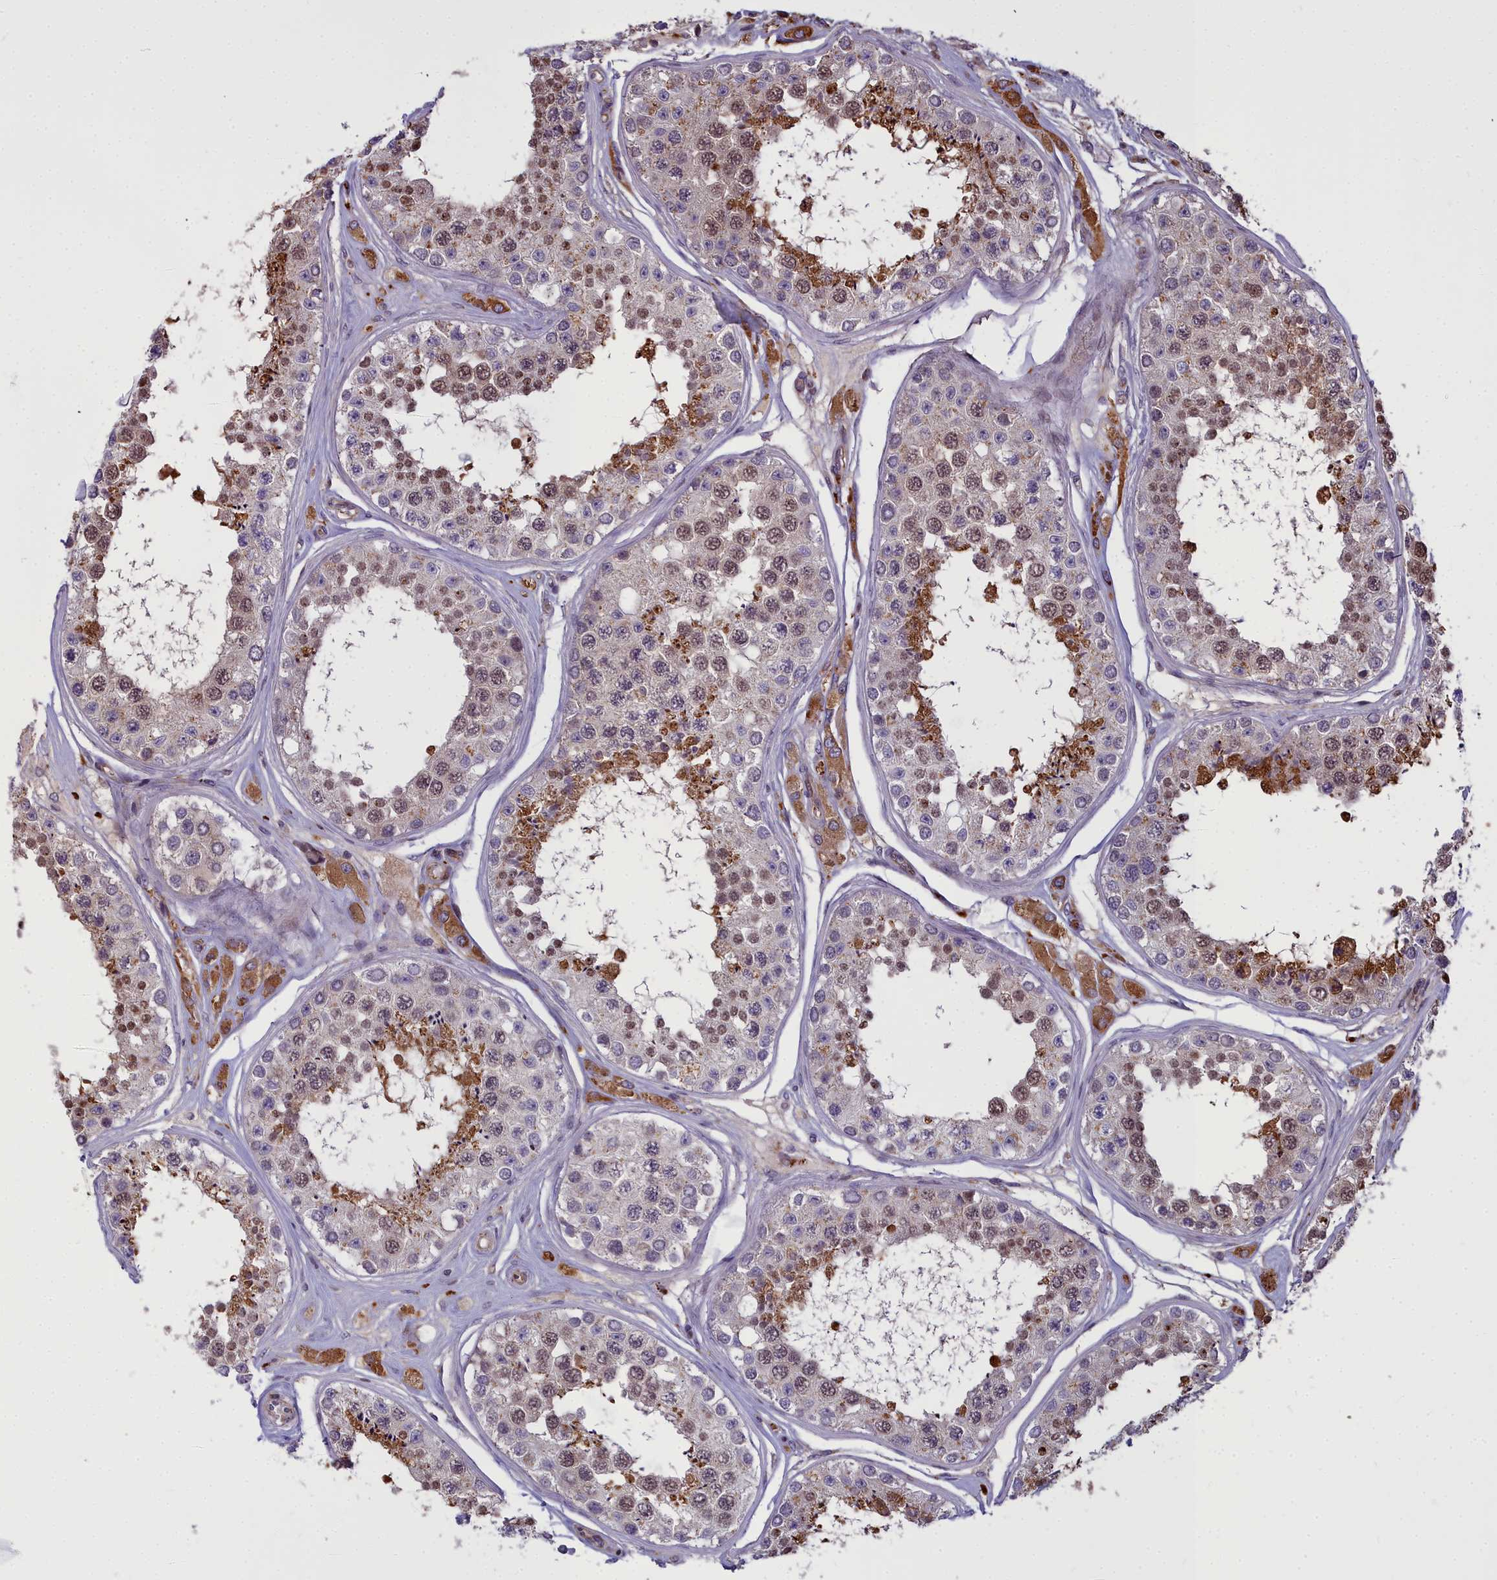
{"staining": {"intensity": "strong", "quantity": "25%-75%", "location": "cytoplasmic/membranous,nuclear"}, "tissue": "testis", "cell_type": "Cells in seminiferous ducts", "image_type": "normal", "snomed": [{"axis": "morphology", "description": "Normal tissue, NOS"}, {"axis": "topography", "description": "Testis"}], "caption": "Immunohistochemistry (IHC) image of unremarkable testis: testis stained using immunohistochemistry (IHC) exhibits high levels of strong protein expression localized specifically in the cytoplasmic/membranous,nuclear of cells in seminiferous ducts, appearing as a cytoplasmic/membranous,nuclear brown color.", "gene": "GLYATL3", "patient": {"sex": "male", "age": 25}}